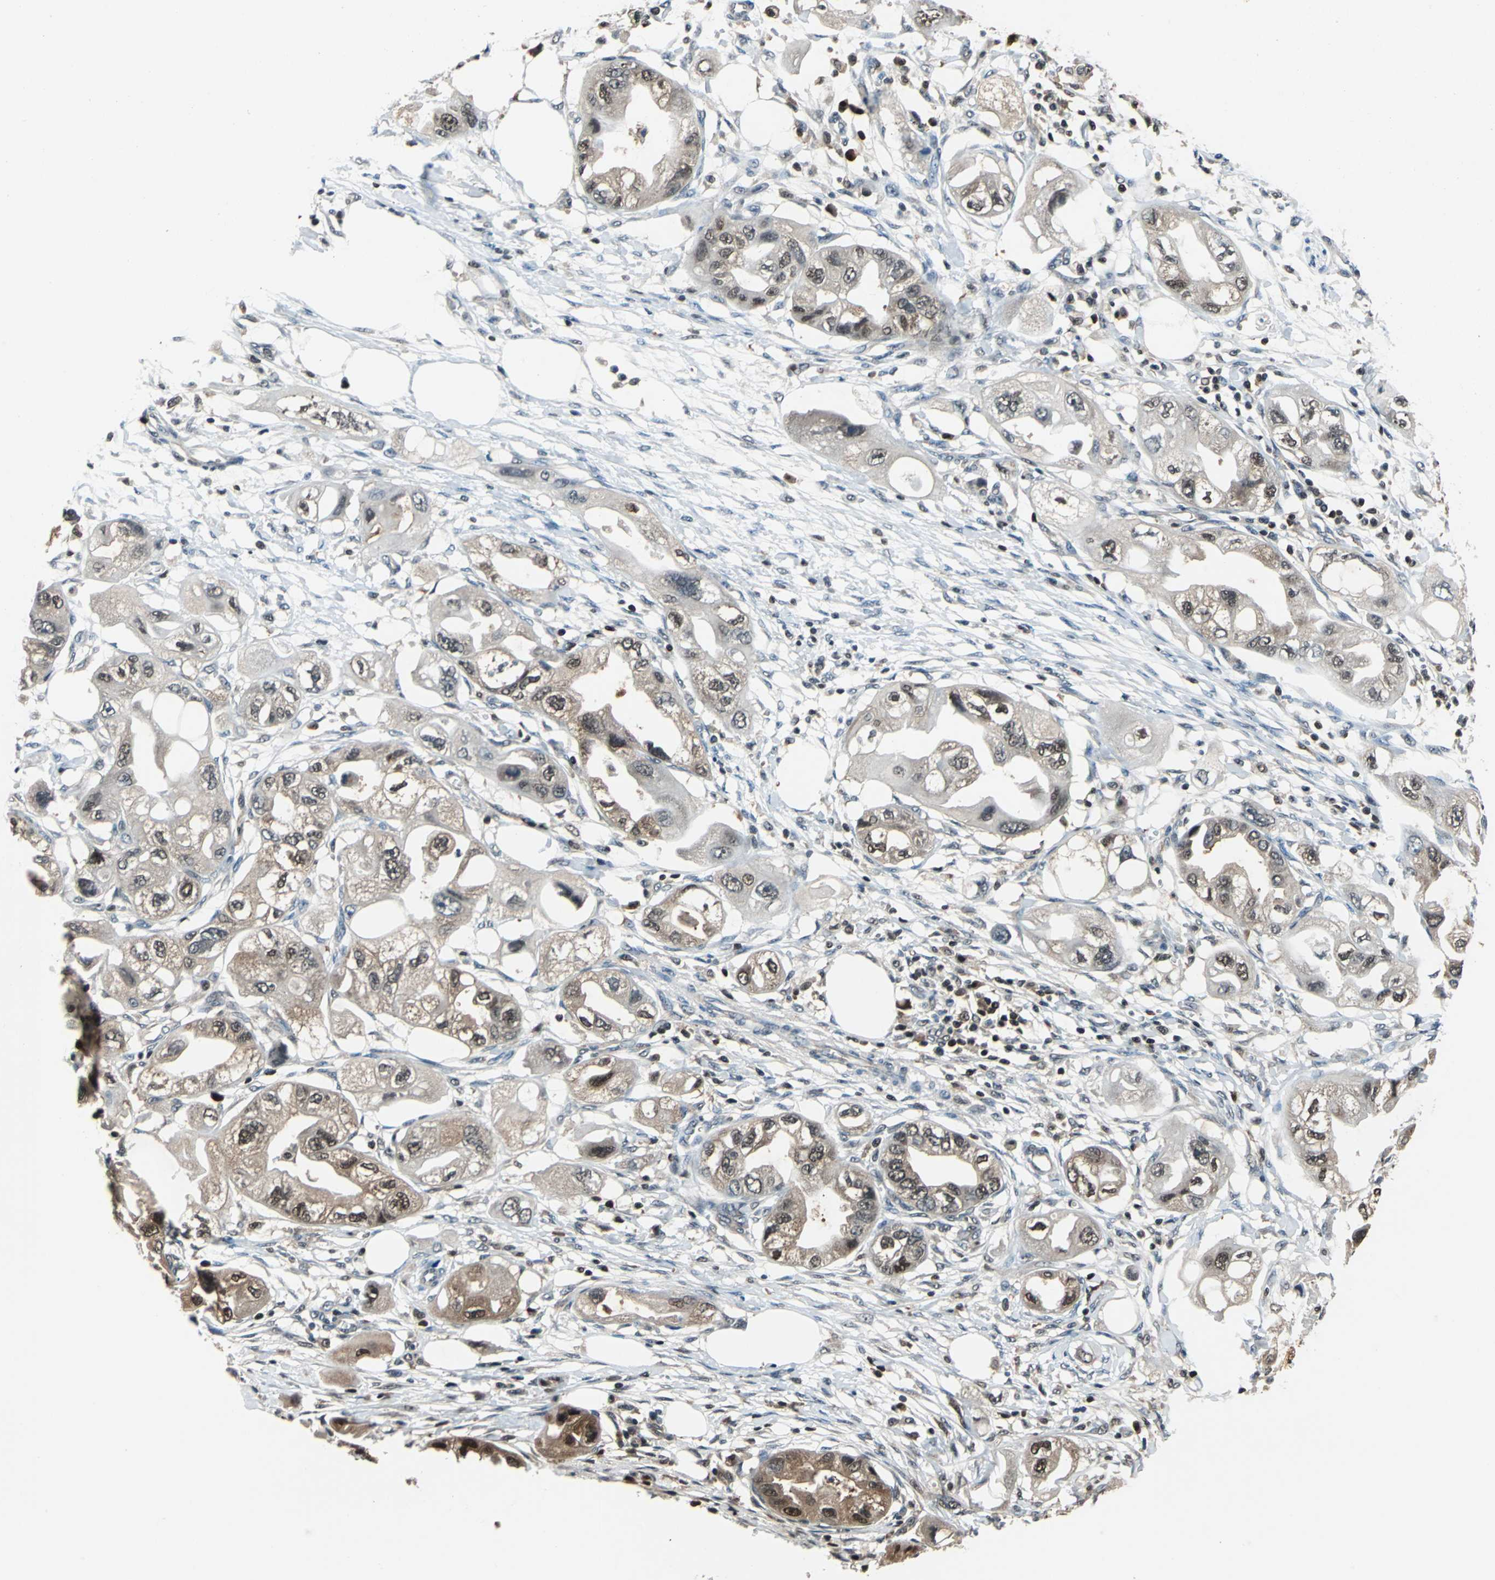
{"staining": {"intensity": "weak", "quantity": "25%-75%", "location": "cytoplasmic/membranous,nuclear"}, "tissue": "endometrial cancer", "cell_type": "Tumor cells", "image_type": "cancer", "snomed": [{"axis": "morphology", "description": "Adenocarcinoma, NOS"}, {"axis": "topography", "description": "Endometrium"}], "caption": "A low amount of weak cytoplasmic/membranous and nuclear expression is seen in about 25%-75% of tumor cells in endometrial cancer tissue.", "gene": "PSME1", "patient": {"sex": "female", "age": 67}}